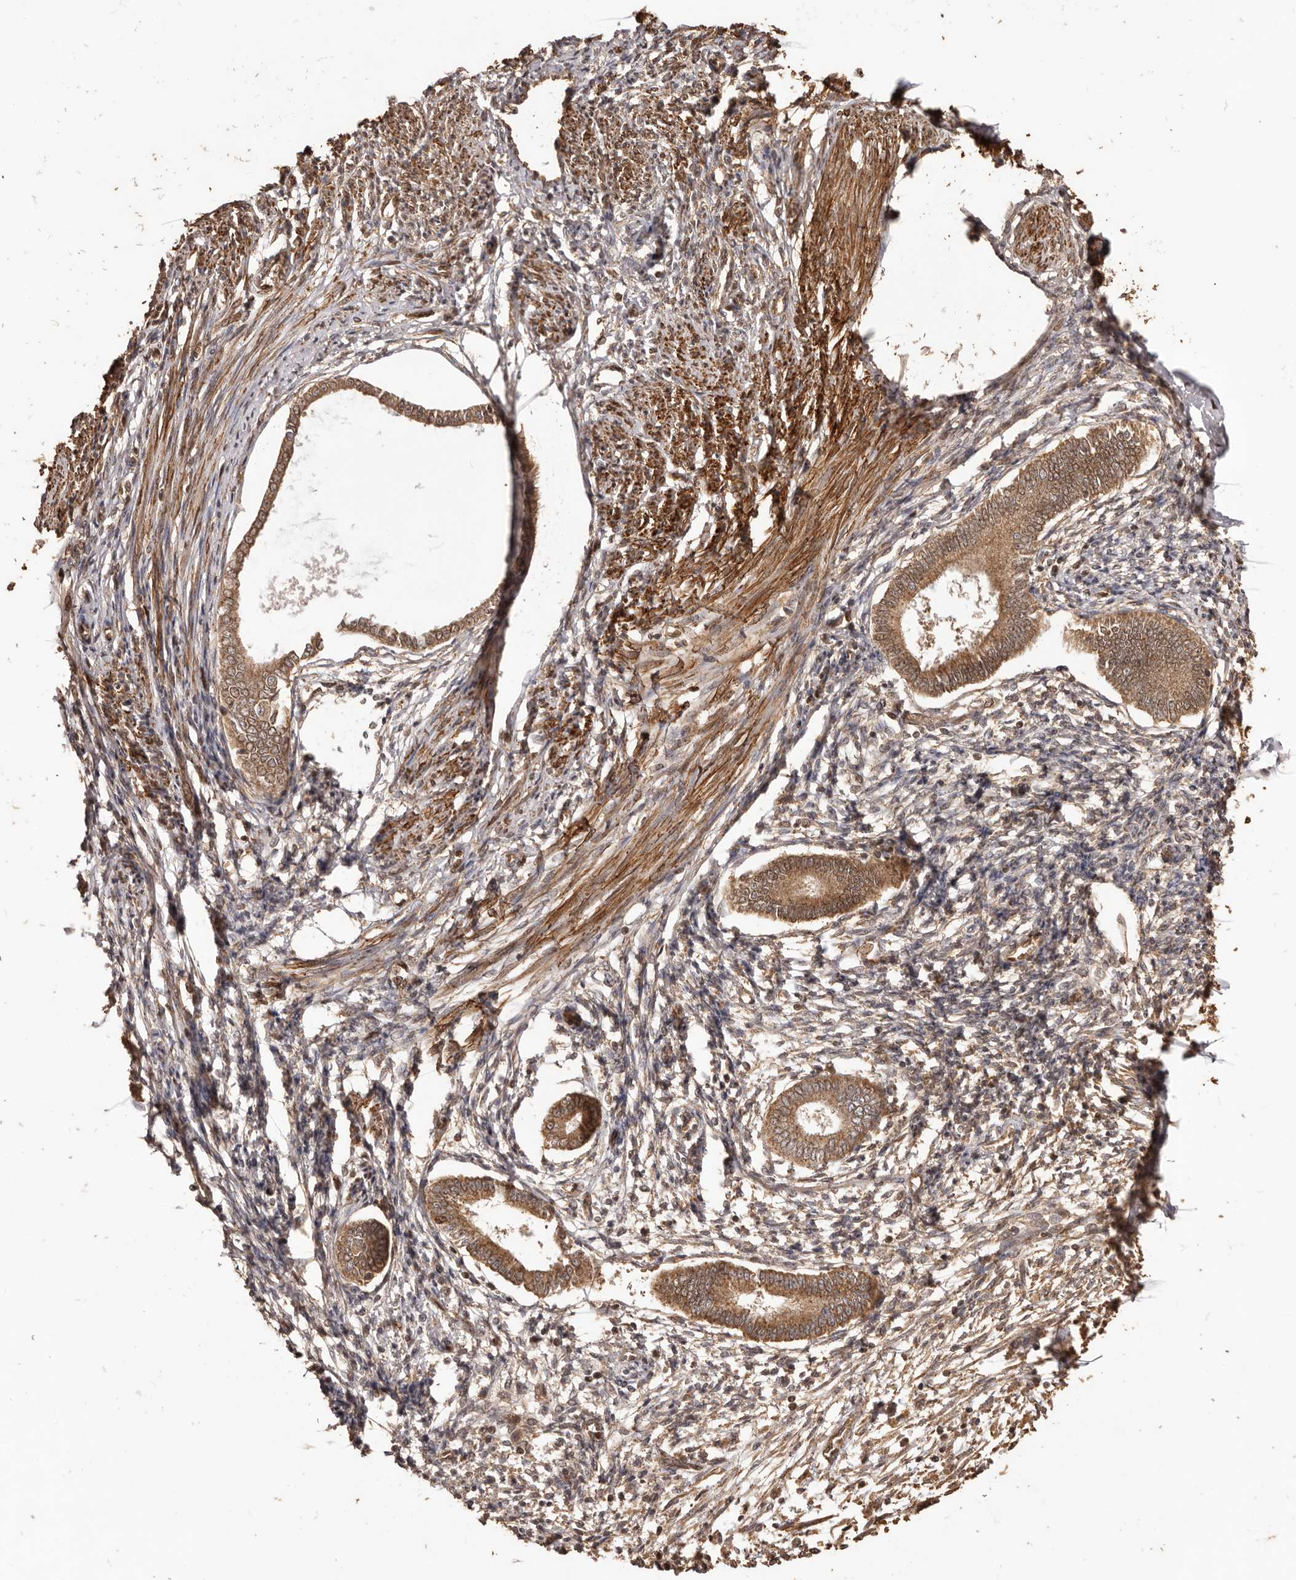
{"staining": {"intensity": "moderate", "quantity": ">75%", "location": "cytoplasmic/membranous"}, "tissue": "endometrium", "cell_type": "Cells in endometrial stroma", "image_type": "normal", "snomed": [{"axis": "morphology", "description": "Normal tissue, NOS"}, {"axis": "topography", "description": "Endometrium"}], "caption": "Normal endometrium exhibits moderate cytoplasmic/membranous staining in about >75% of cells in endometrial stroma, visualized by immunohistochemistry.", "gene": "UBR2", "patient": {"sex": "female", "age": 56}}